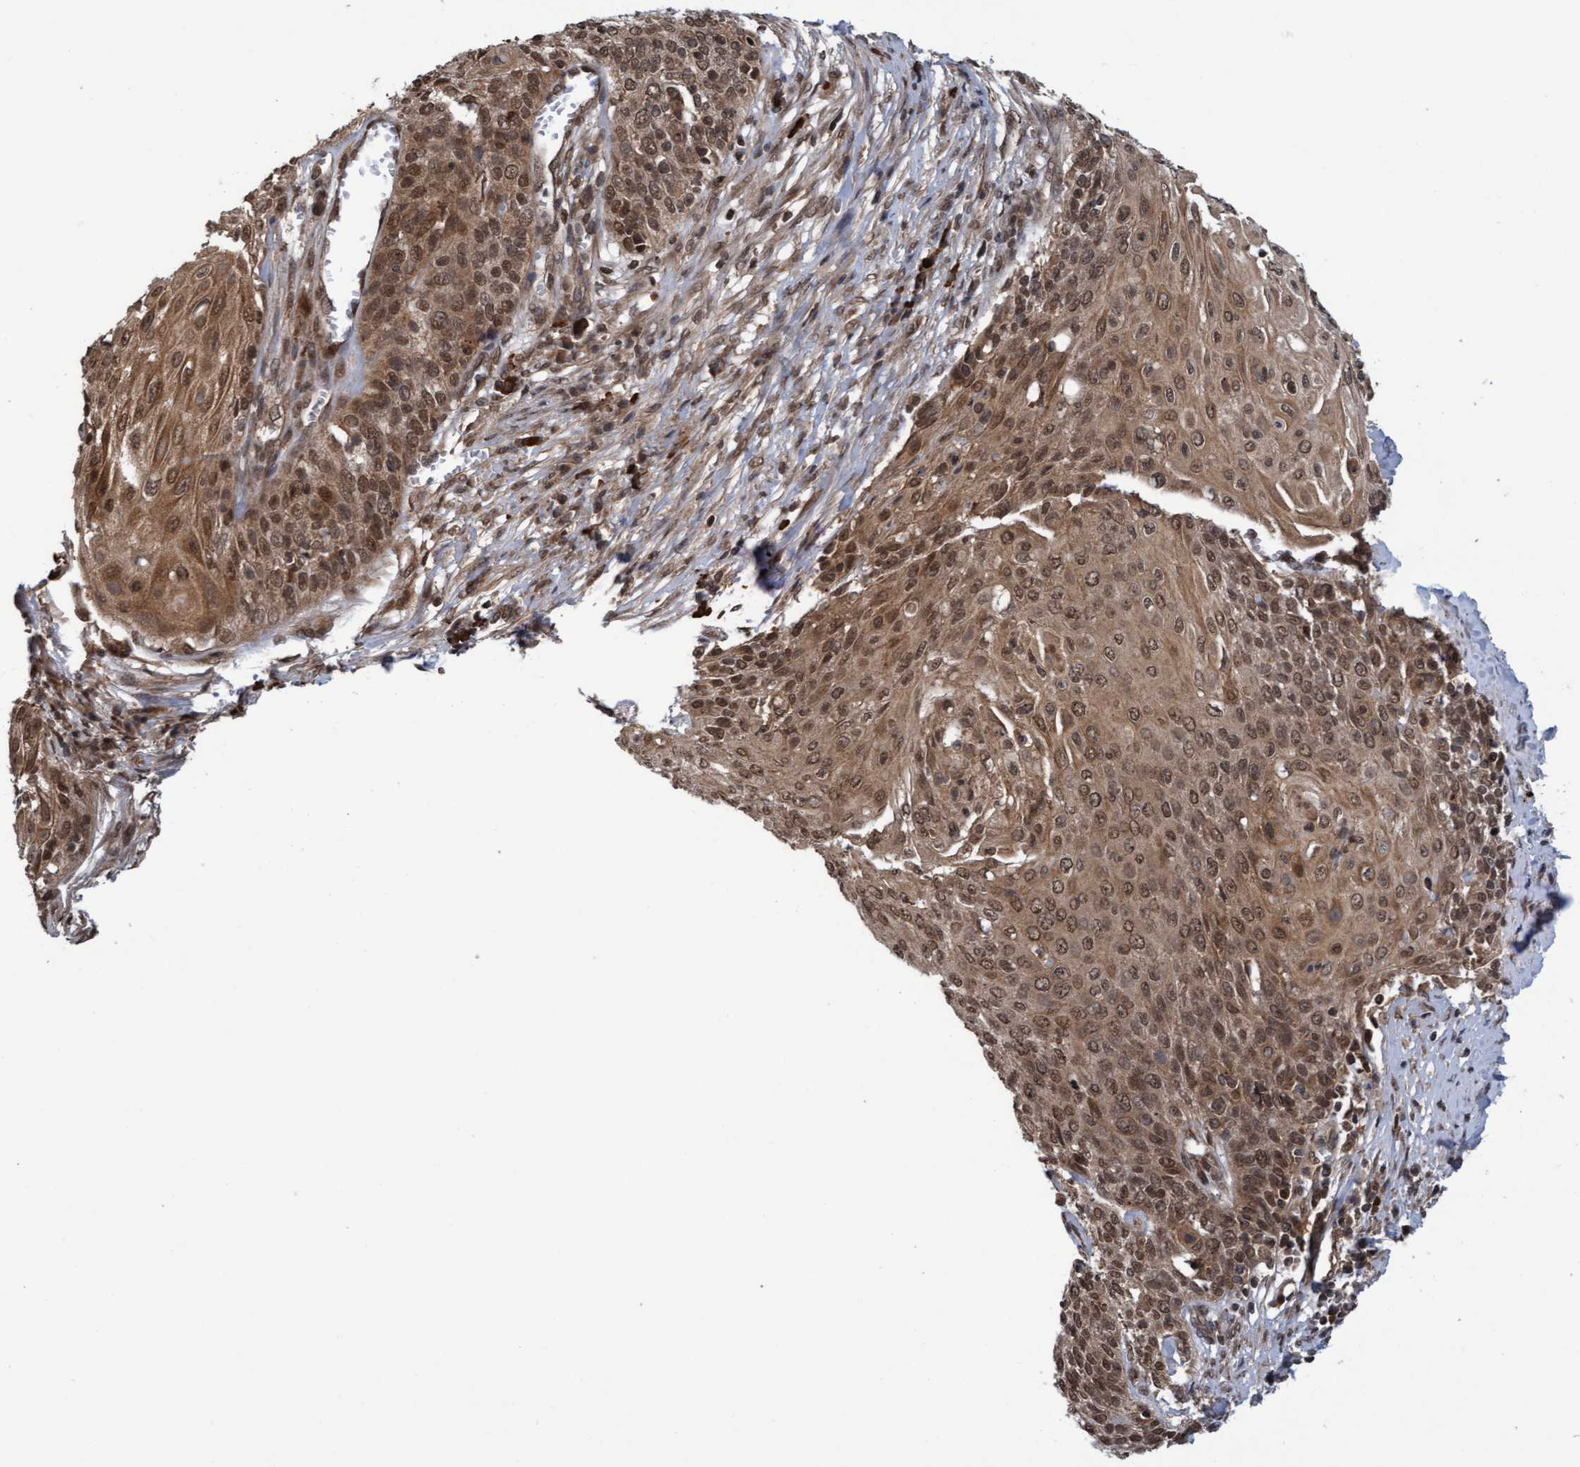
{"staining": {"intensity": "moderate", "quantity": ">75%", "location": "cytoplasmic/membranous,nuclear"}, "tissue": "cervical cancer", "cell_type": "Tumor cells", "image_type": "cancer", "snomed": [{"axis": "morphology", "description": "Squamous cell carcinoma, NOS"}, {"axis": "topography", "description": "Cervix"}], "caption": "Cervical cancer (squamous cell carcinoma) stained with a brown dye displays moderate cytoplasmic/membranous and nuclear positive staining in approximately >75% of tumor cells.", "gene": "WASF1", "patient": {"sex": "female", "age": 39}}